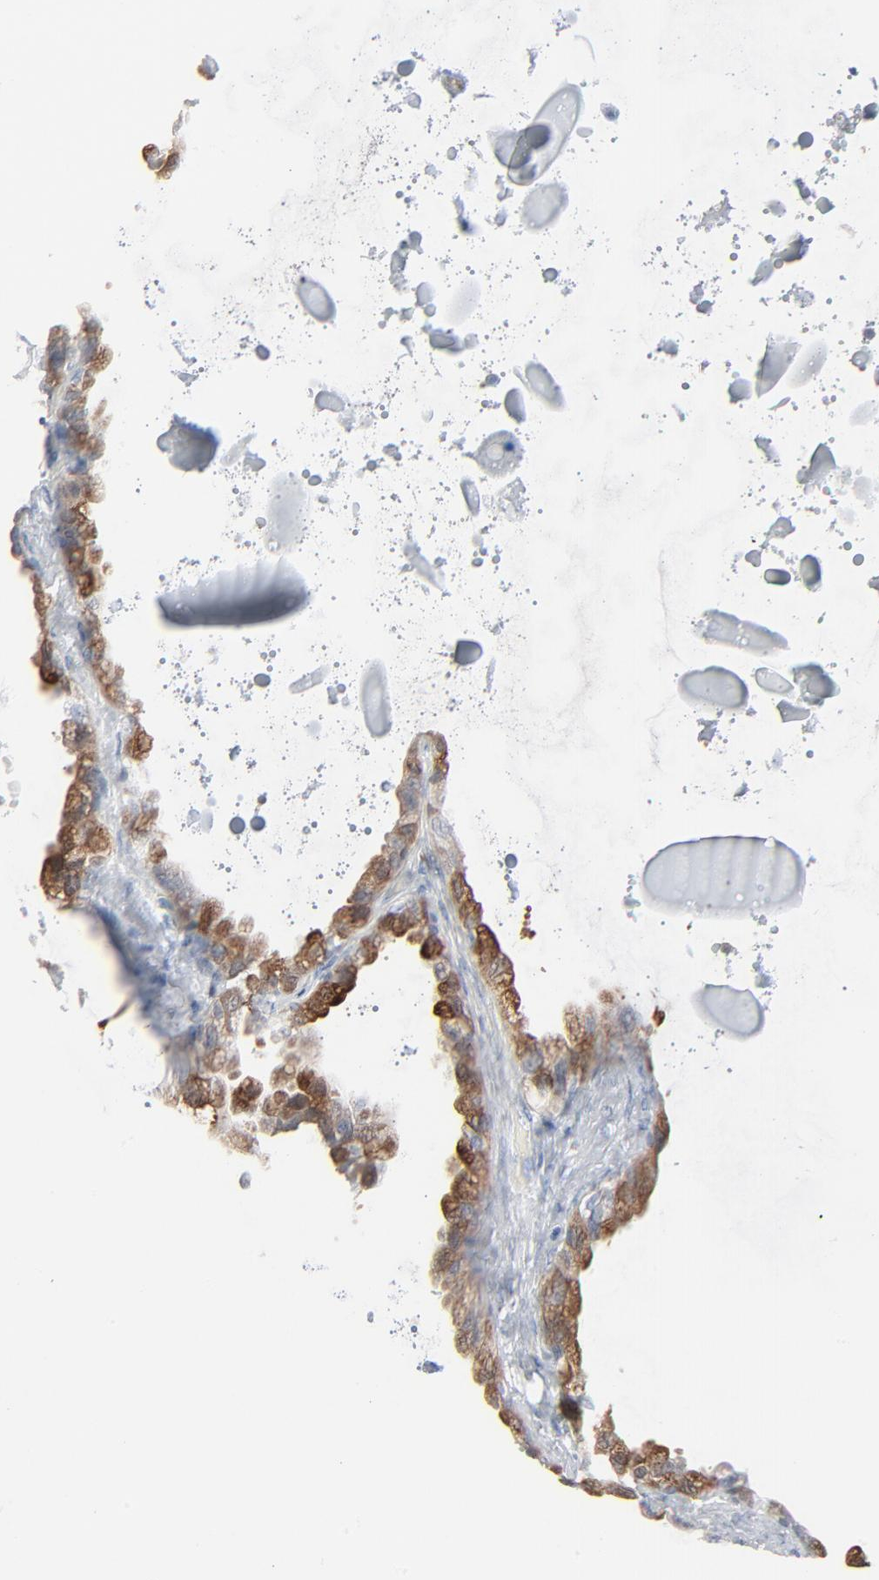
{"staining": {"intensity": "moderate", "quantity": ">75%", "location": "cytoplasmic/membranous"}, "tissue": "seminal vesicle", "cell_type": "Glandular cells", "image_type": "normal", "snomed": [{"axis": "morphology", "description": "Normal tissue, NOS"}, {"axis": "morphology", "description": "Inflammation, NOS"}, {"axis": "topography", "description": "Urinary bladder"}, {"axis": "topography", "description": "Prostate"}, {"axis": "topography", "description": "Seminal veicle"}], "caption": "High-power microscopy captured an immunohistochemistry (IHC) image of benign seminal vesicle, revealing moderate cytoplasmic/membranous staining in about >75% of glandular cells. The staining is performed using DAB (3,3'-diaminobenzidine) brown chromogen to label protein expression. The nuclei are counter-stained blue using hematoxylin.", "gene": "PHGDH", "patient": {"sex": "male", "age": 82}}